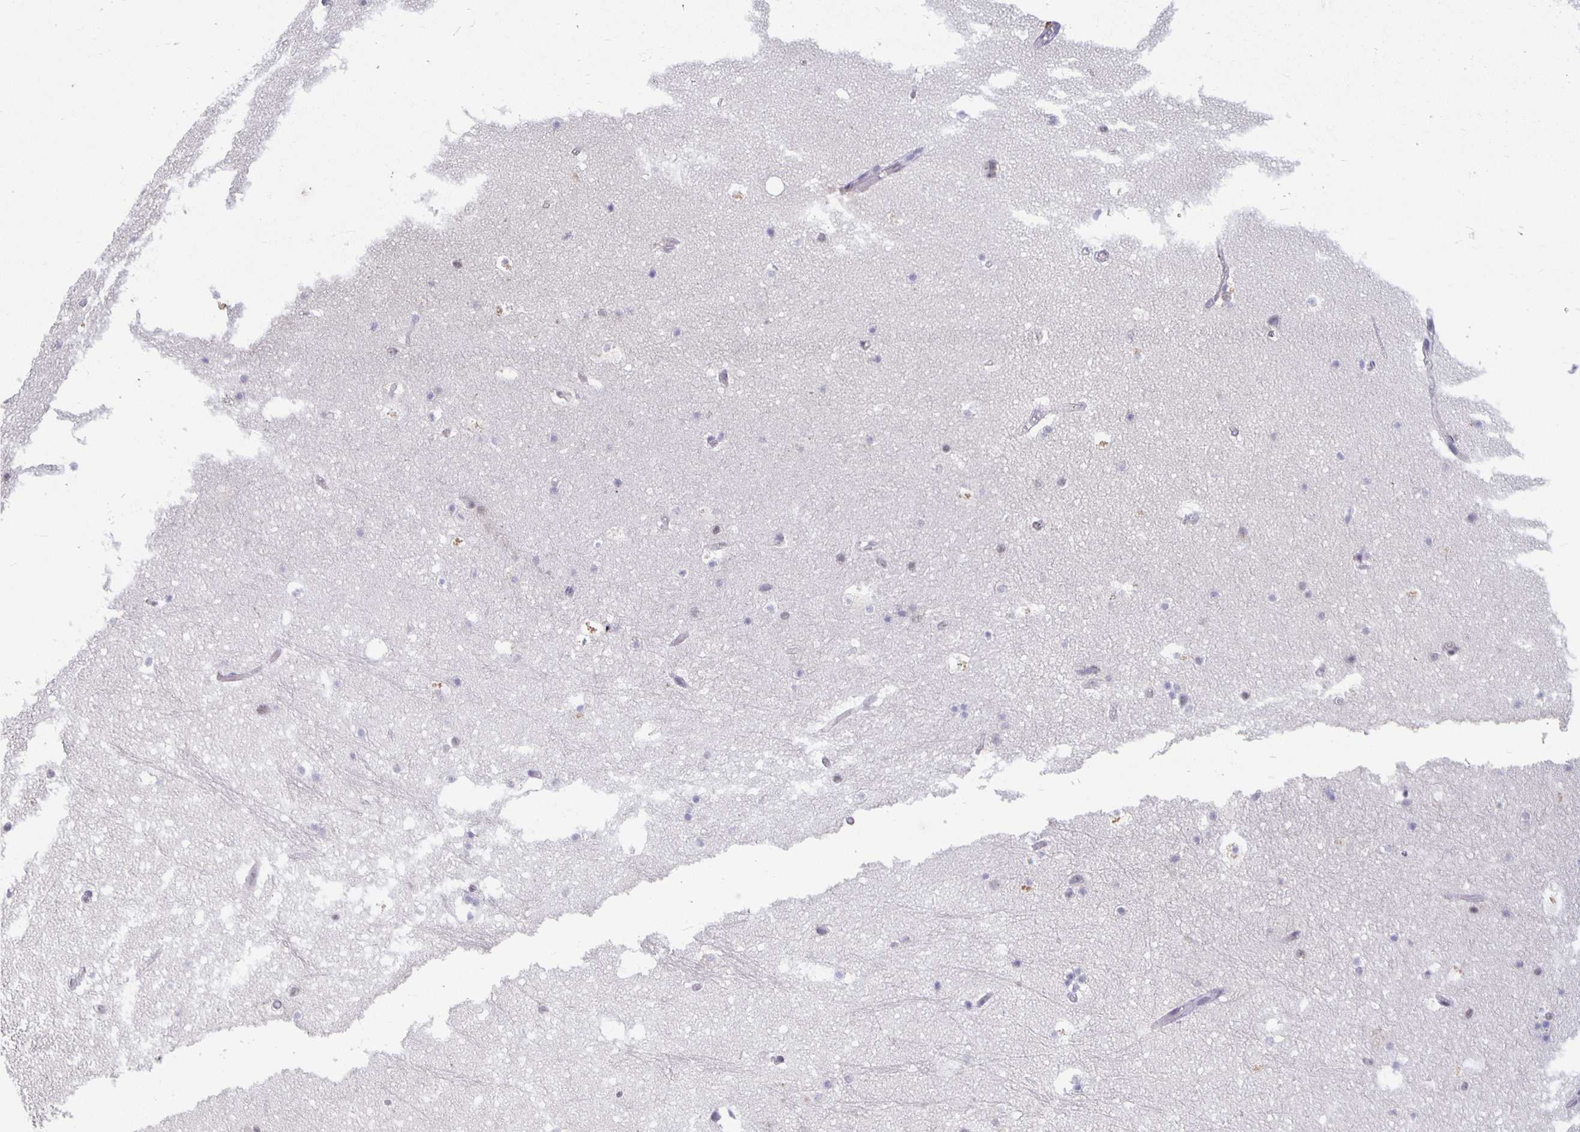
{"staining": {"intensity": "negative", "quantity": "none", "location": "none"}, "tissue": "hippocampus", "cell_type": "Glial cells", "image_type": "normal", "snomed": [{"axis": "morphology", "description": "Normal tissue, NOS"}, {"axis": "topography", "description": "Hippocampus"}], "caption": "Immunohistochemistry of unremarkable human hippocampus displays no expression in glial cells.", "gene": "ZNF691", "patient": {"sex": "male", "age": 26}}